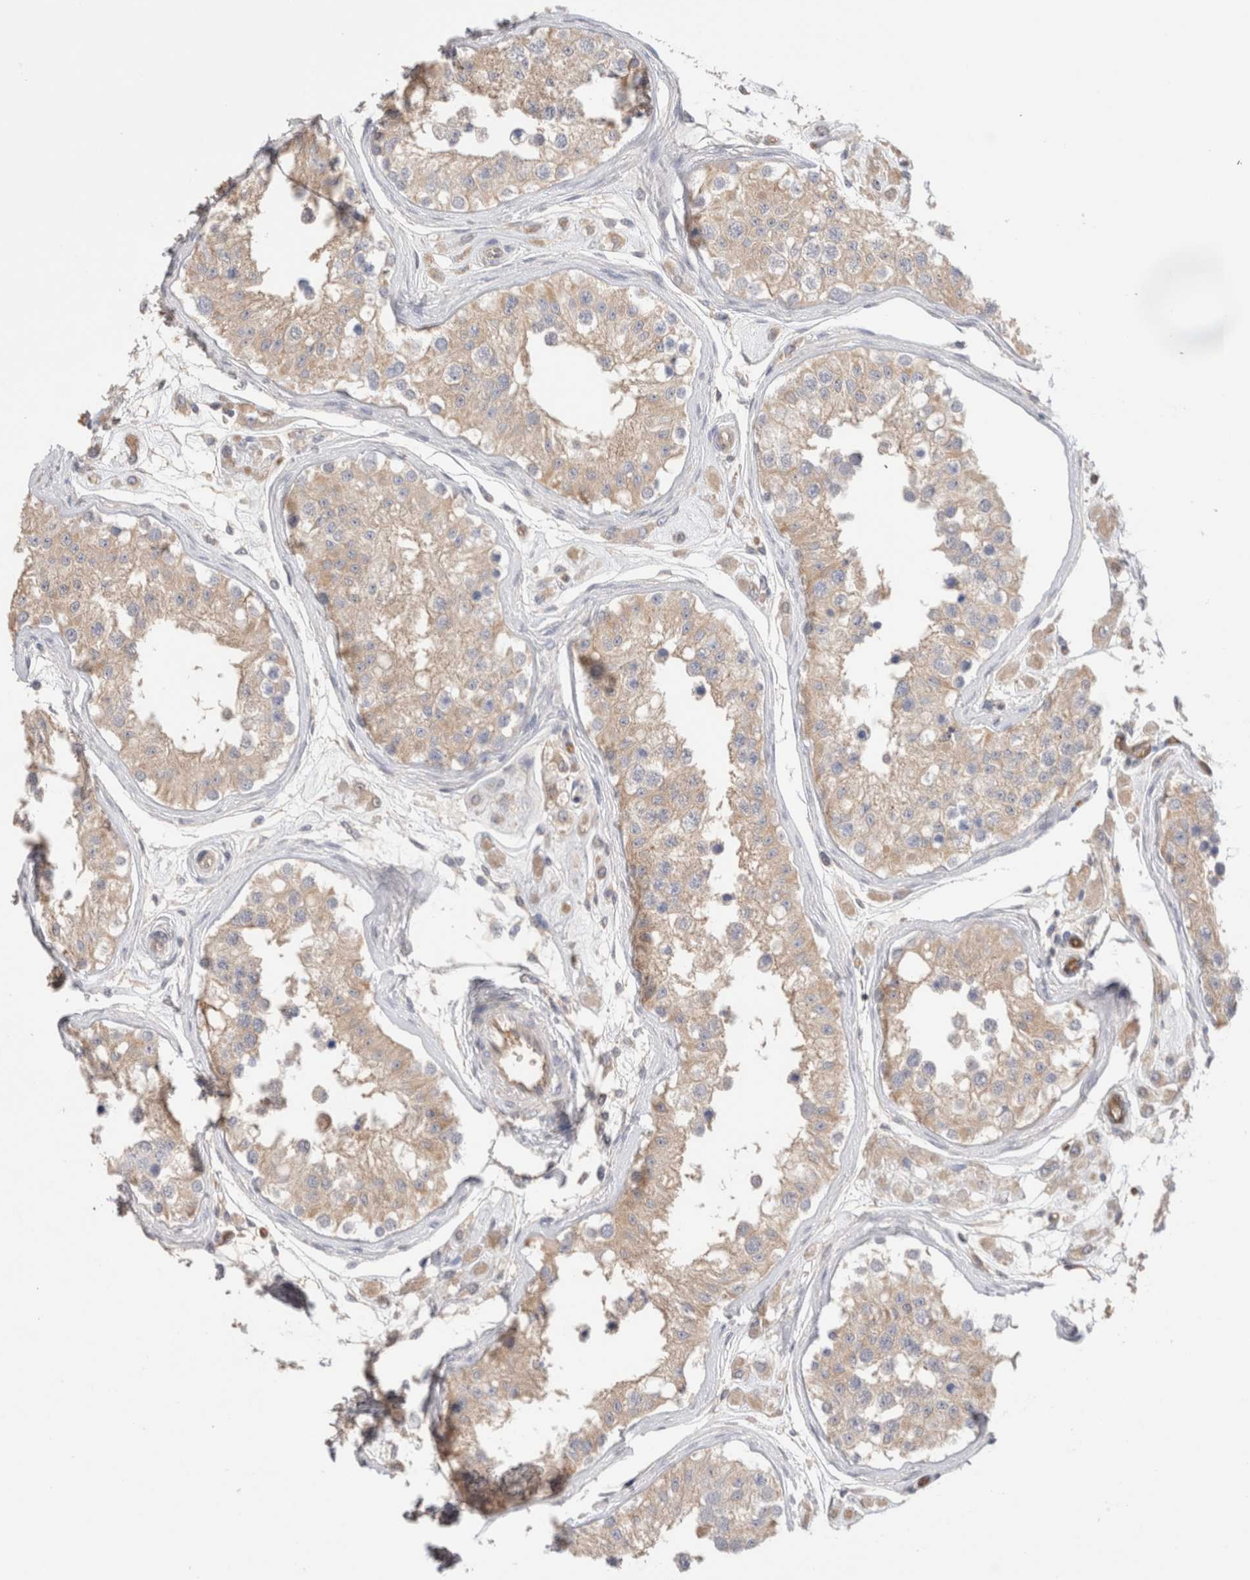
{"staining": {"intensity": "weak", "quantity": ">75%", "location": "cytoplasmic/membranous"}, "tissue": "testis", "cell_type": "Cells in seminiferous ducts", "image_type": "normal", "snomed": [{"axis": "morphology", "description": "Normal tissue, NOS"}, {"axis": "morphology", "description": "Adenocarcinoma, metastatic, NOS"}, {"axis": "topography", "description": "Testis"}], "caption": "Human testis stained with a brown dye reveals weak cytoplasmic/membranous positive staining in approximately >75% of cells in seminiferous ducts.", "gene": "CAPN2", "patient": {"sex": "male", "age": 26}}